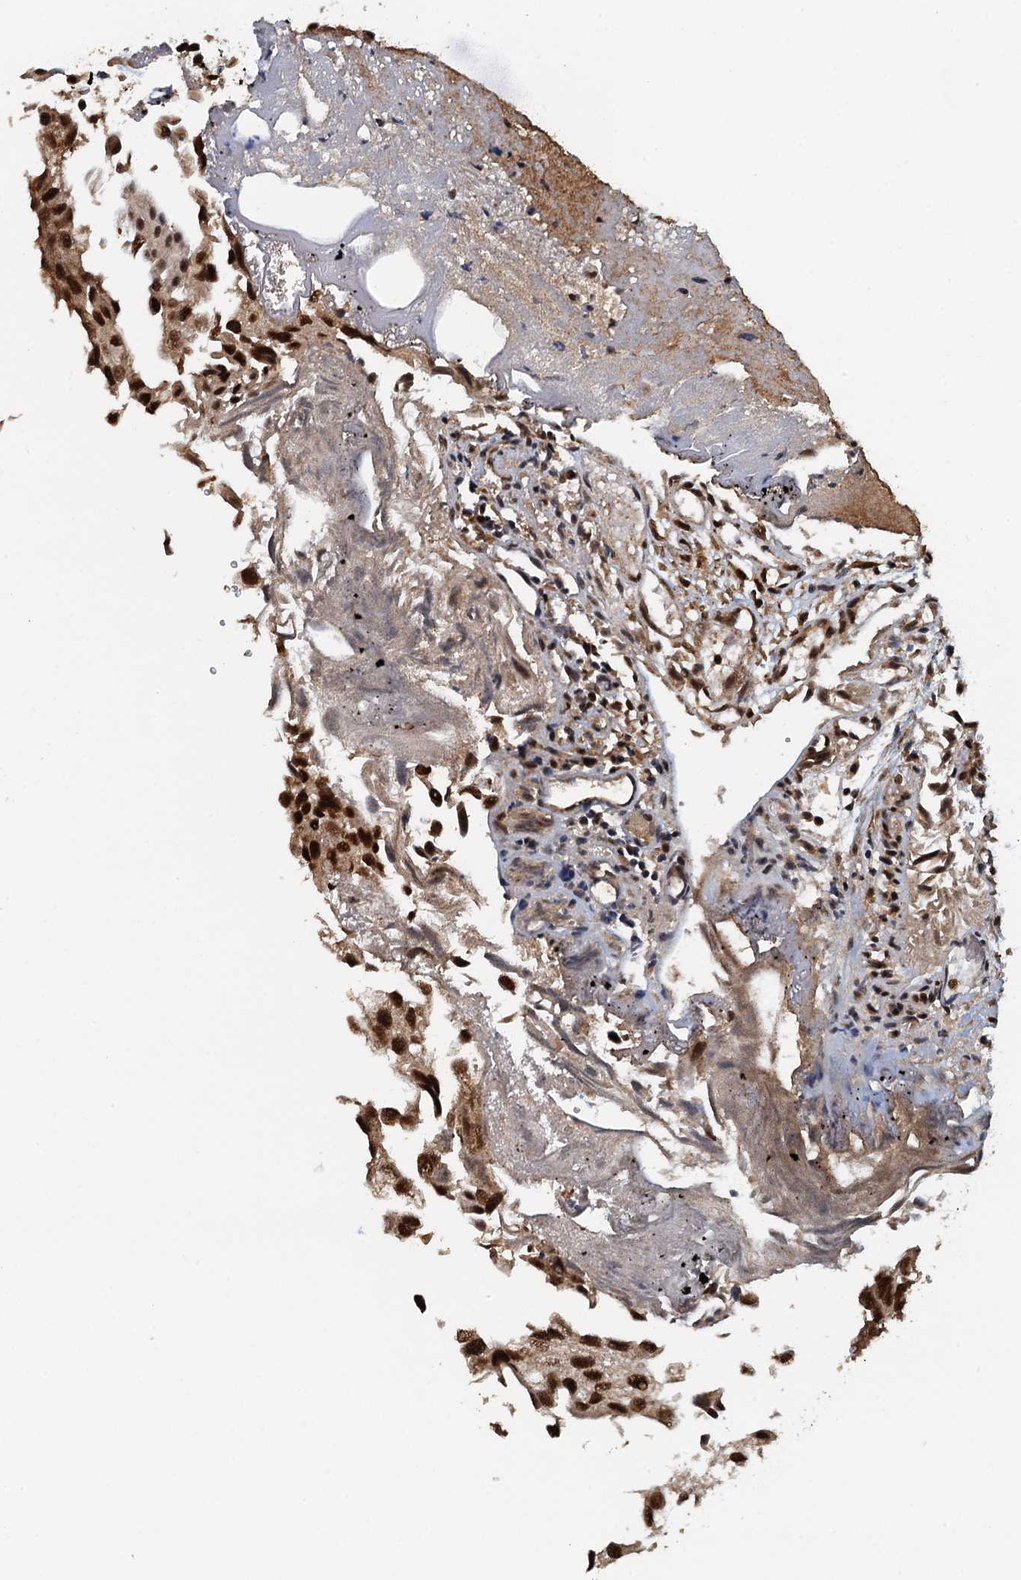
{"staining": {"intensity": "strong", "quantity": ">75%", "location": "nuclear"}, "tissue": "urothelial cancer", "cell_type": "Tumor cells", "image_type": "cancer", "snomed": [{"axis": "morphology", "description": "Urothelial carcinoma, Low grade"}, {"axis": "topography", "description": "Urinary bladder"}], "caption": "IHC of human low-grade urothelial carcinoma exhibits high levels of strong nuclear expression in about >75% of tumor cells. (Stains: DAB in brown, nuclei in blue, Microscopy: brightfield microscopy at high magnification).", "gene": "ZC3H18", "patient": {"sex": "female", "age": 89}}